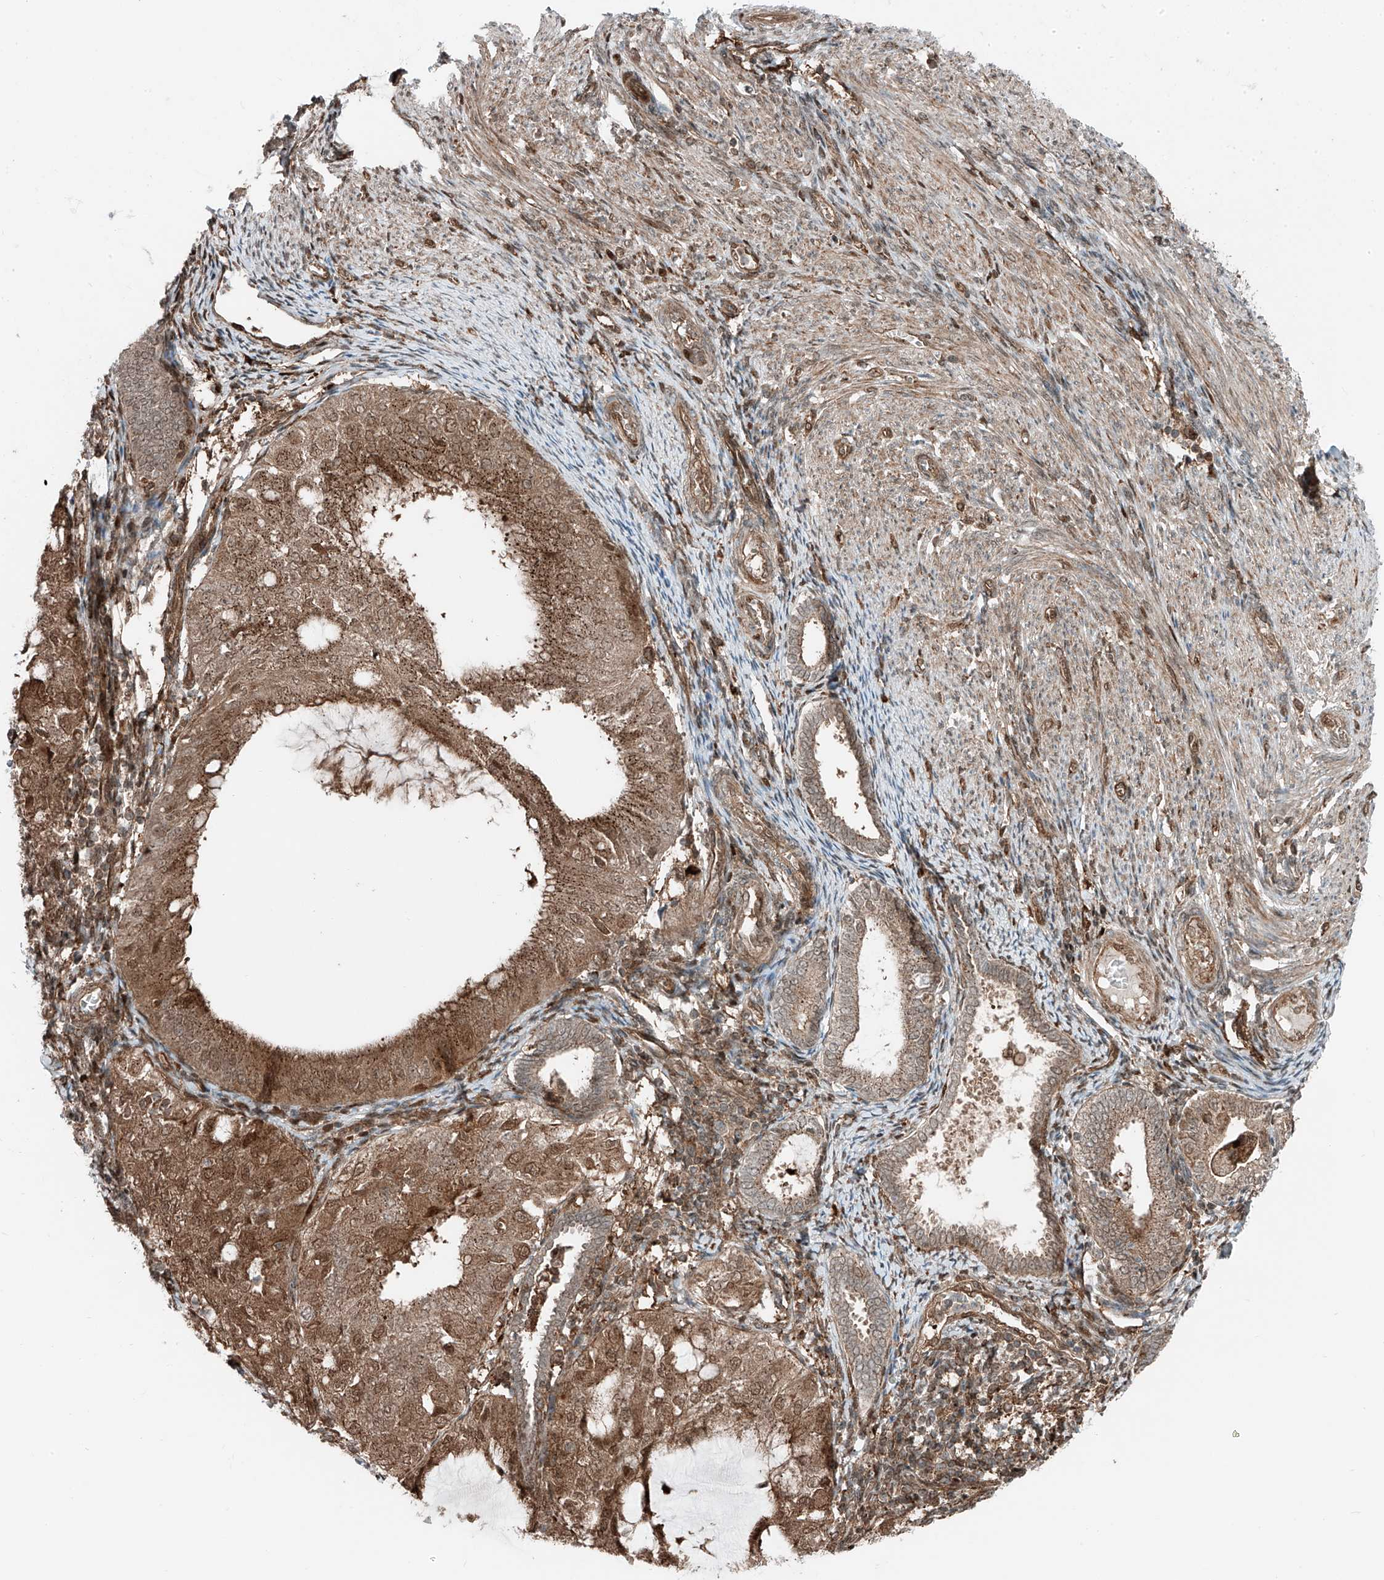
{"staining": {"intensity": "moderate", "quantity": ">75%", "location": "cytoplasmic/membranous,nuclear"}, "tissue": "endometrial cancer", "cell_type": "Tumor cells", "image_type": "cancer", "snomed": [{"axis": "morphology", "description": "Adenocarcinoma, NOS"}, {"axis": "topography", "description": "Endometrium"}], "caption": "DAB immunohistochemical staining of endometrial cancer (adenocarcinoma) reveals moderate cytoplasmic/membranous and nuclear protein staining in about >75% of tumor cells.", "gene": "USP48", "patient": {"sex": "female", "age": 81}}